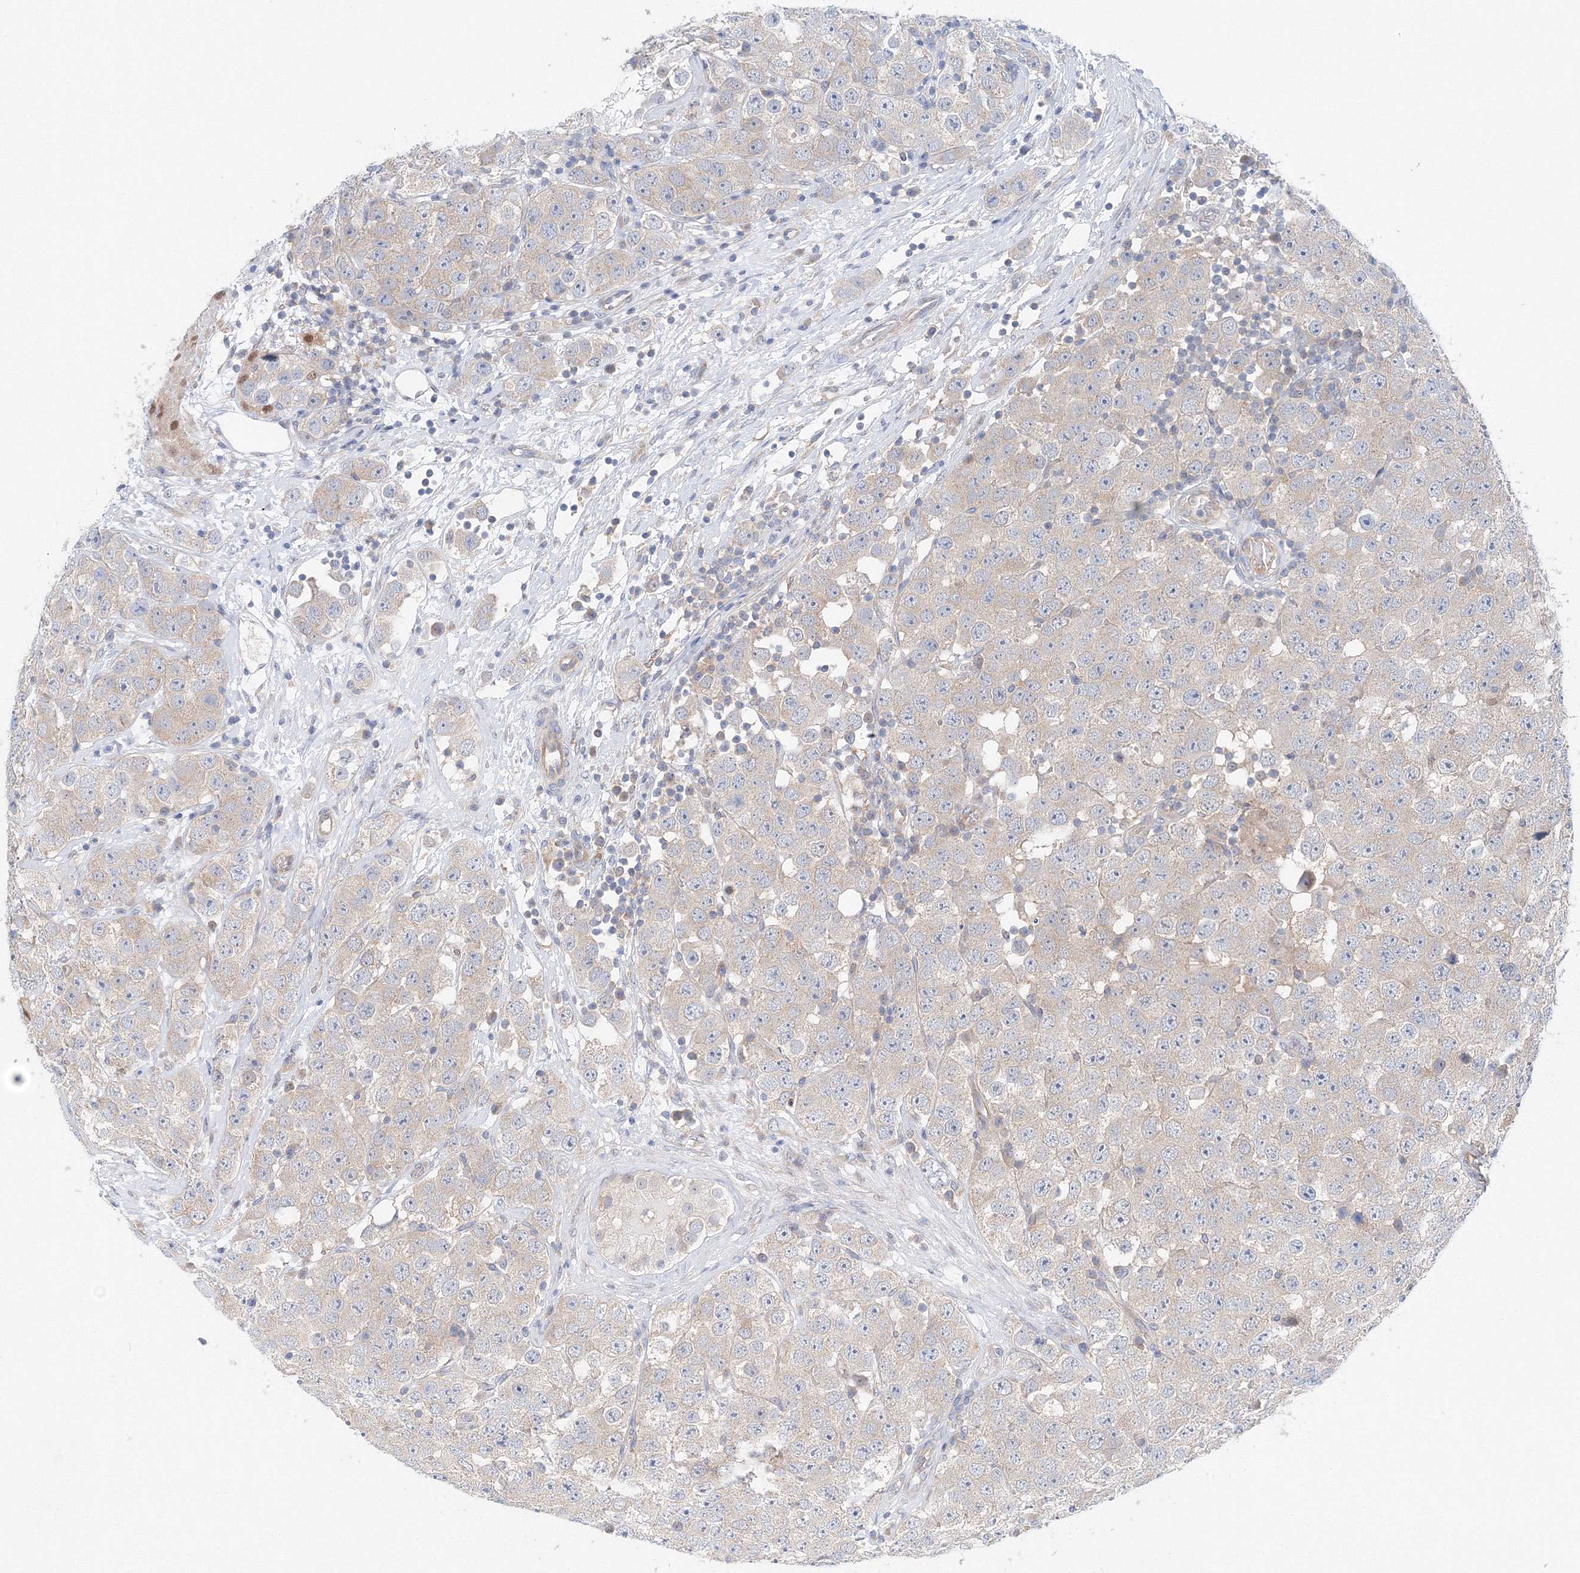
{"staining": {"intensity": "negative", "quantity": "none", "location": "none"}, "tissue": "testis cancer", "cell_type": "Tumor cells", "image_type": "cancer", "snomed": [{"axis": "morphology", "description": "Seminoma, NOS"}, {"axis": "topography", "description": "Testis"}], "caption": "High power microscopy micrograph of an immunohistochemistry histopathology image of testis cancer, revealing no significant positivity in tumor cells.", "gene": "TPRKB", "patient": {"sex": "male", "age": 28}}